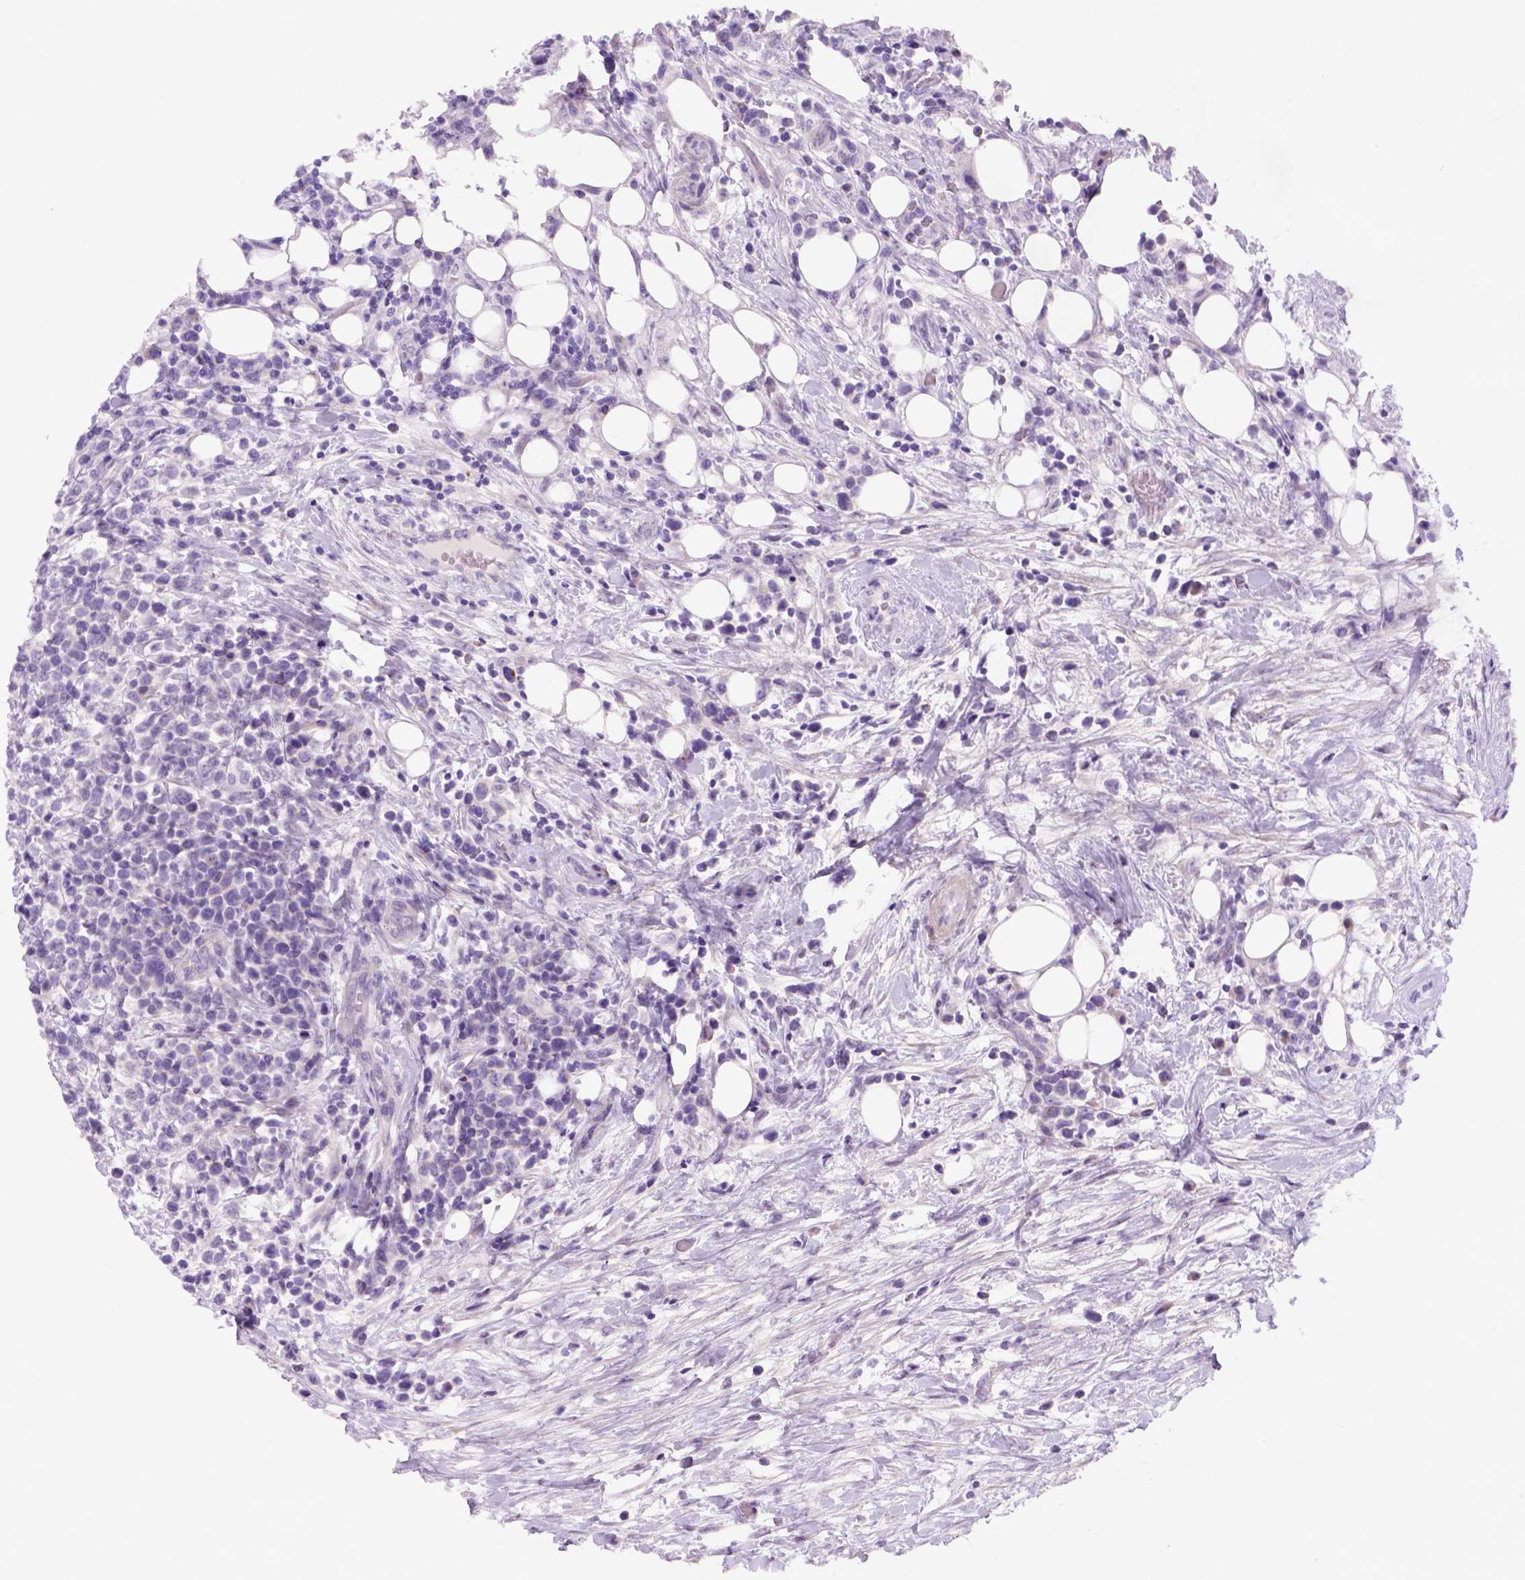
{"staining": {"intensity": "negative", "quantity": "none", "location": "none"}, "tissue": "lymphoma", "cell_type": "Tumor cells", "image_type": "cancer", "snomed": [{"axis": "morphology", "description": "Malignant lymphoma, non-Hodgkin's type, High grade"}, {"axis": "topography", "description": "Soft tissue"}], "caption": "This image is of lymphoma stained with immunohistochemistry (IHC) to label a protein in brown with the nuclei are counter-stained blue. There is no expression in tumor cells. (Stains: DAB (3,3'-diaminobenzidine) immunohistochemistry (IHC) with hematoxylin counter stain, Microscopy: brightfield microscopy at high magnification).", "gene": "DNAH11", "patient": {"sex": "female", "age": 56}}